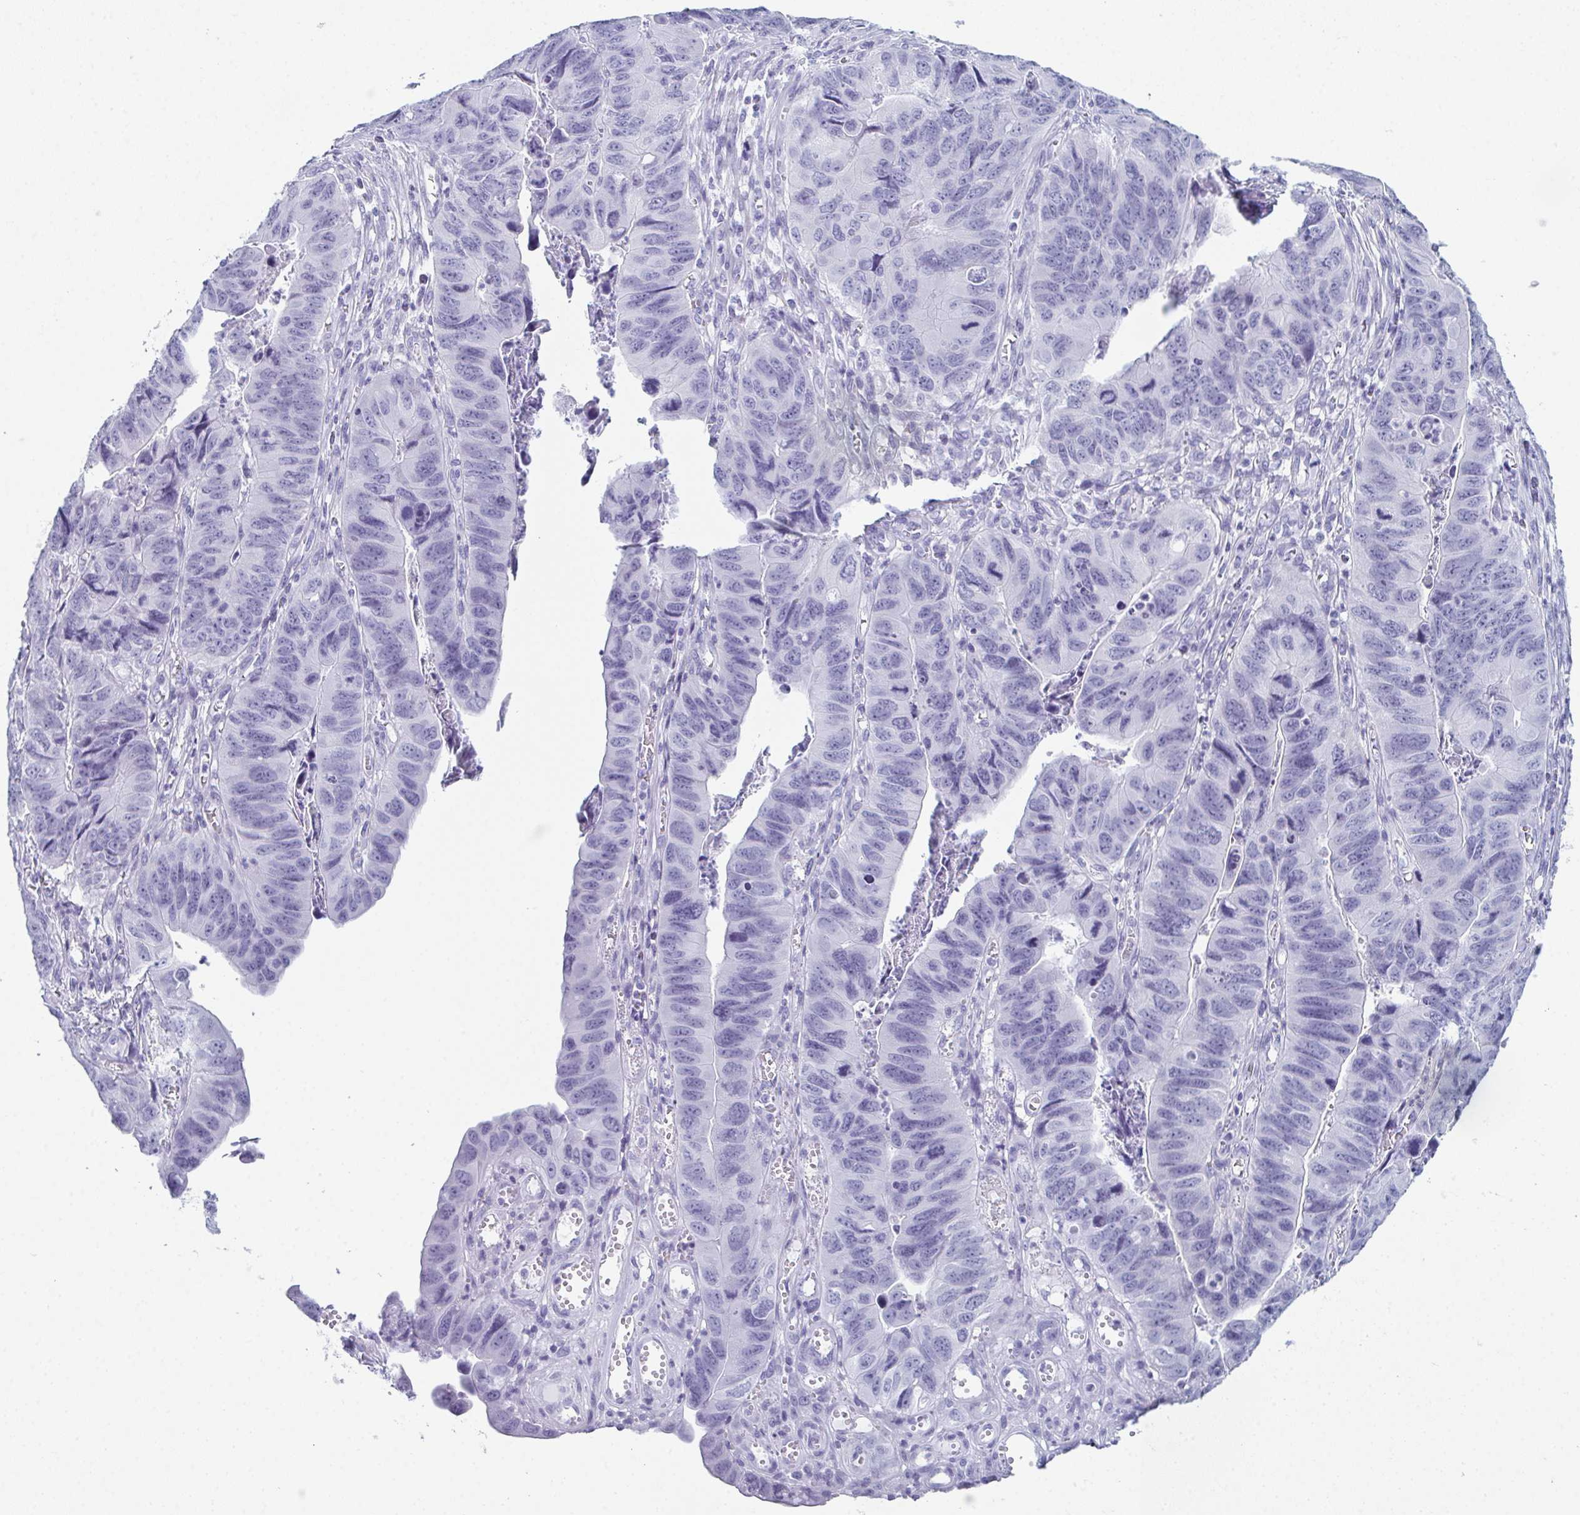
{"staining": {"intensity": "negative", "quantity": "none", "location": "none"}, "tissue": "stomach cancer", "cell_type": "Tumor cells", "image_type": "cancer", "snomed": [{"axis": "morphology", "description": "Adenocarcinoma, NOS"}, {"axis": "topography", "description": "Stomach, lower"}], "caption": "Protein analysis of stomach cancer (adenocarcinoma) exhibits no significant staining in tumor cells. (Stains: DAB immunohistochemistry with hematoxylin counter stain, Microscopy: brightfield microscopy at high magnification).", "gene": "ENKUR", "patient": {"sex": "male", "age": 77}}